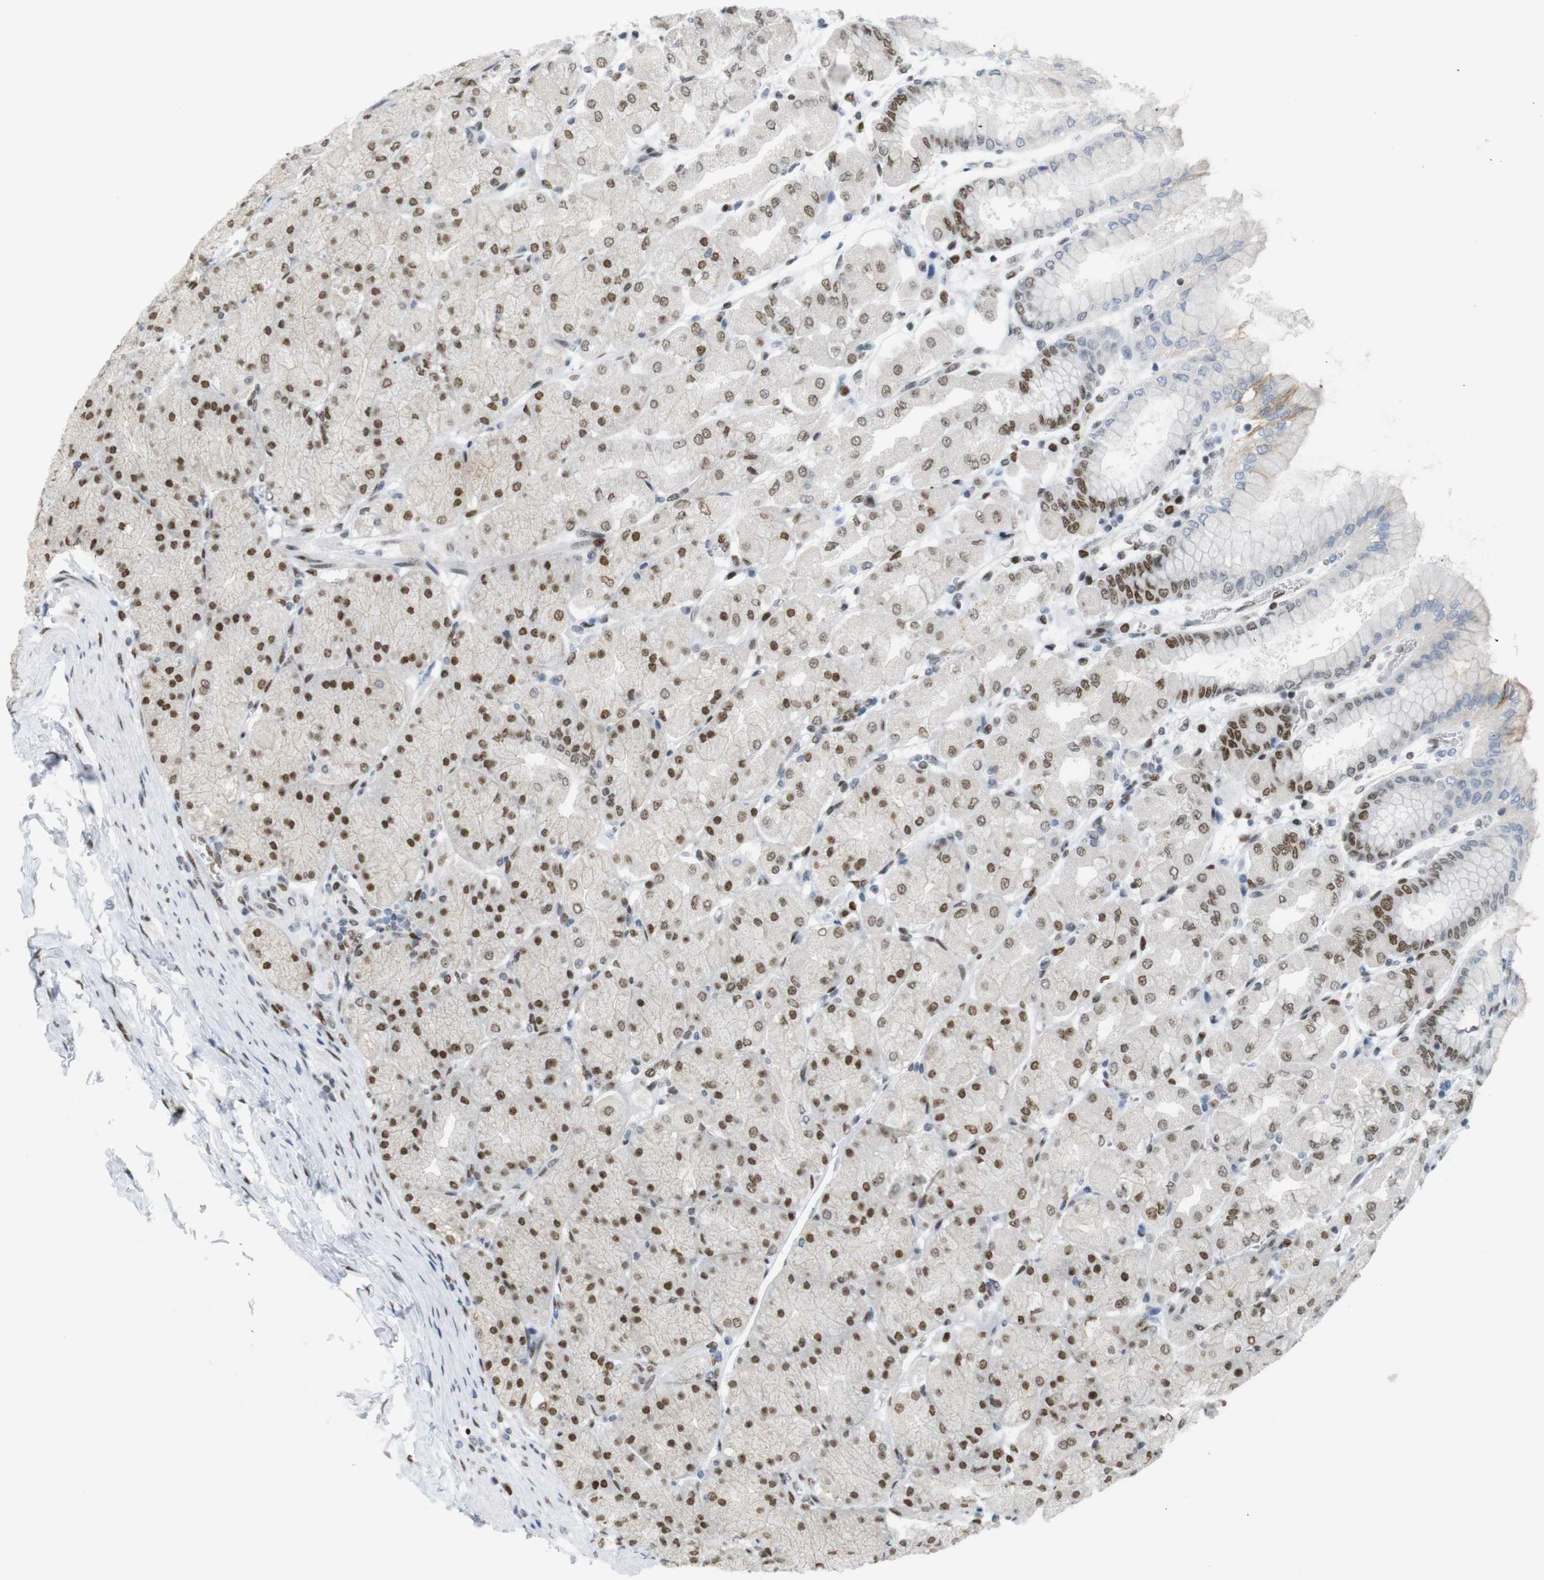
{"staining": {"intensity": "strong", "quantity": ">75%", "location": "nuclear"}, "tissue": "stomach", "cell_type": "Glandular cells", "image_type": "normal", "snomed": [{"axis": "morphology", "description": "Normal tissue, NOS"}, {"axis": "topography", "description": "Stomach, upper"}], "caption": "A high-resolution micrograph shows IHC staining of unremarkable stomach, which exhibits strong nuclear positivity in approximately >75% of glandular cells.", "gene": "RIOX2", "patient": {"sex": "female", "age": 56}}